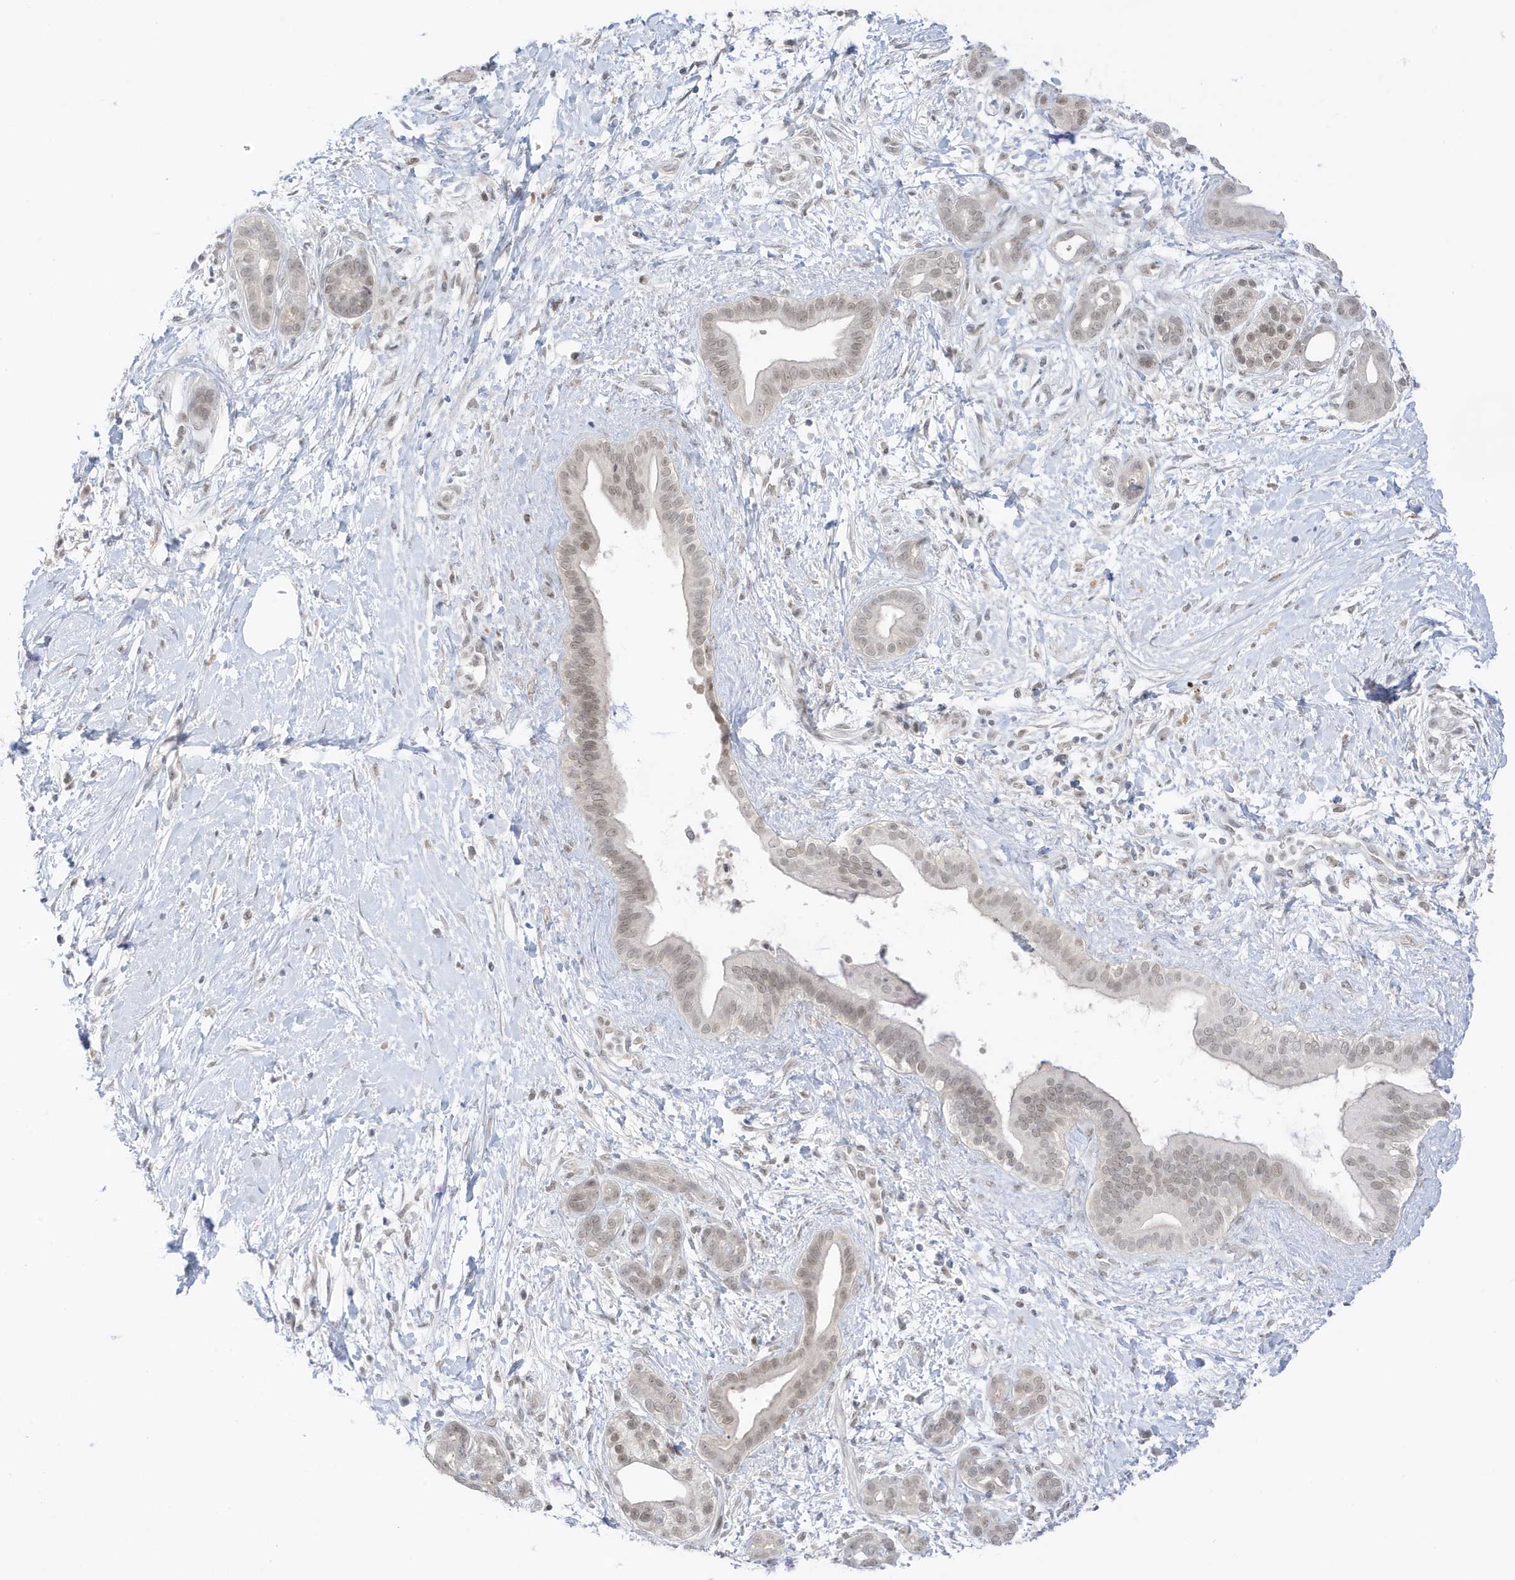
{"staining": {"intensity": "weak", "quantity": "25%-75%", "location": "nuclear"}, "tissue": "pancreatic cancer", "cell_type": "Tumor cells", "image_type": "cancer", "snomed": [{"axis": "morphology", "description": "Adenocarcinoma, NOS"}, {"axis": "topography", "description": "Pancreas"}], "caption": "Tumor cells demonstrate low levels of weak nuclear staining in approximately 25%-75% of cells in pancreatic adenocarcinoma.", "gene": "MSL3", "patient": {"sex": "male", "age": 58}}